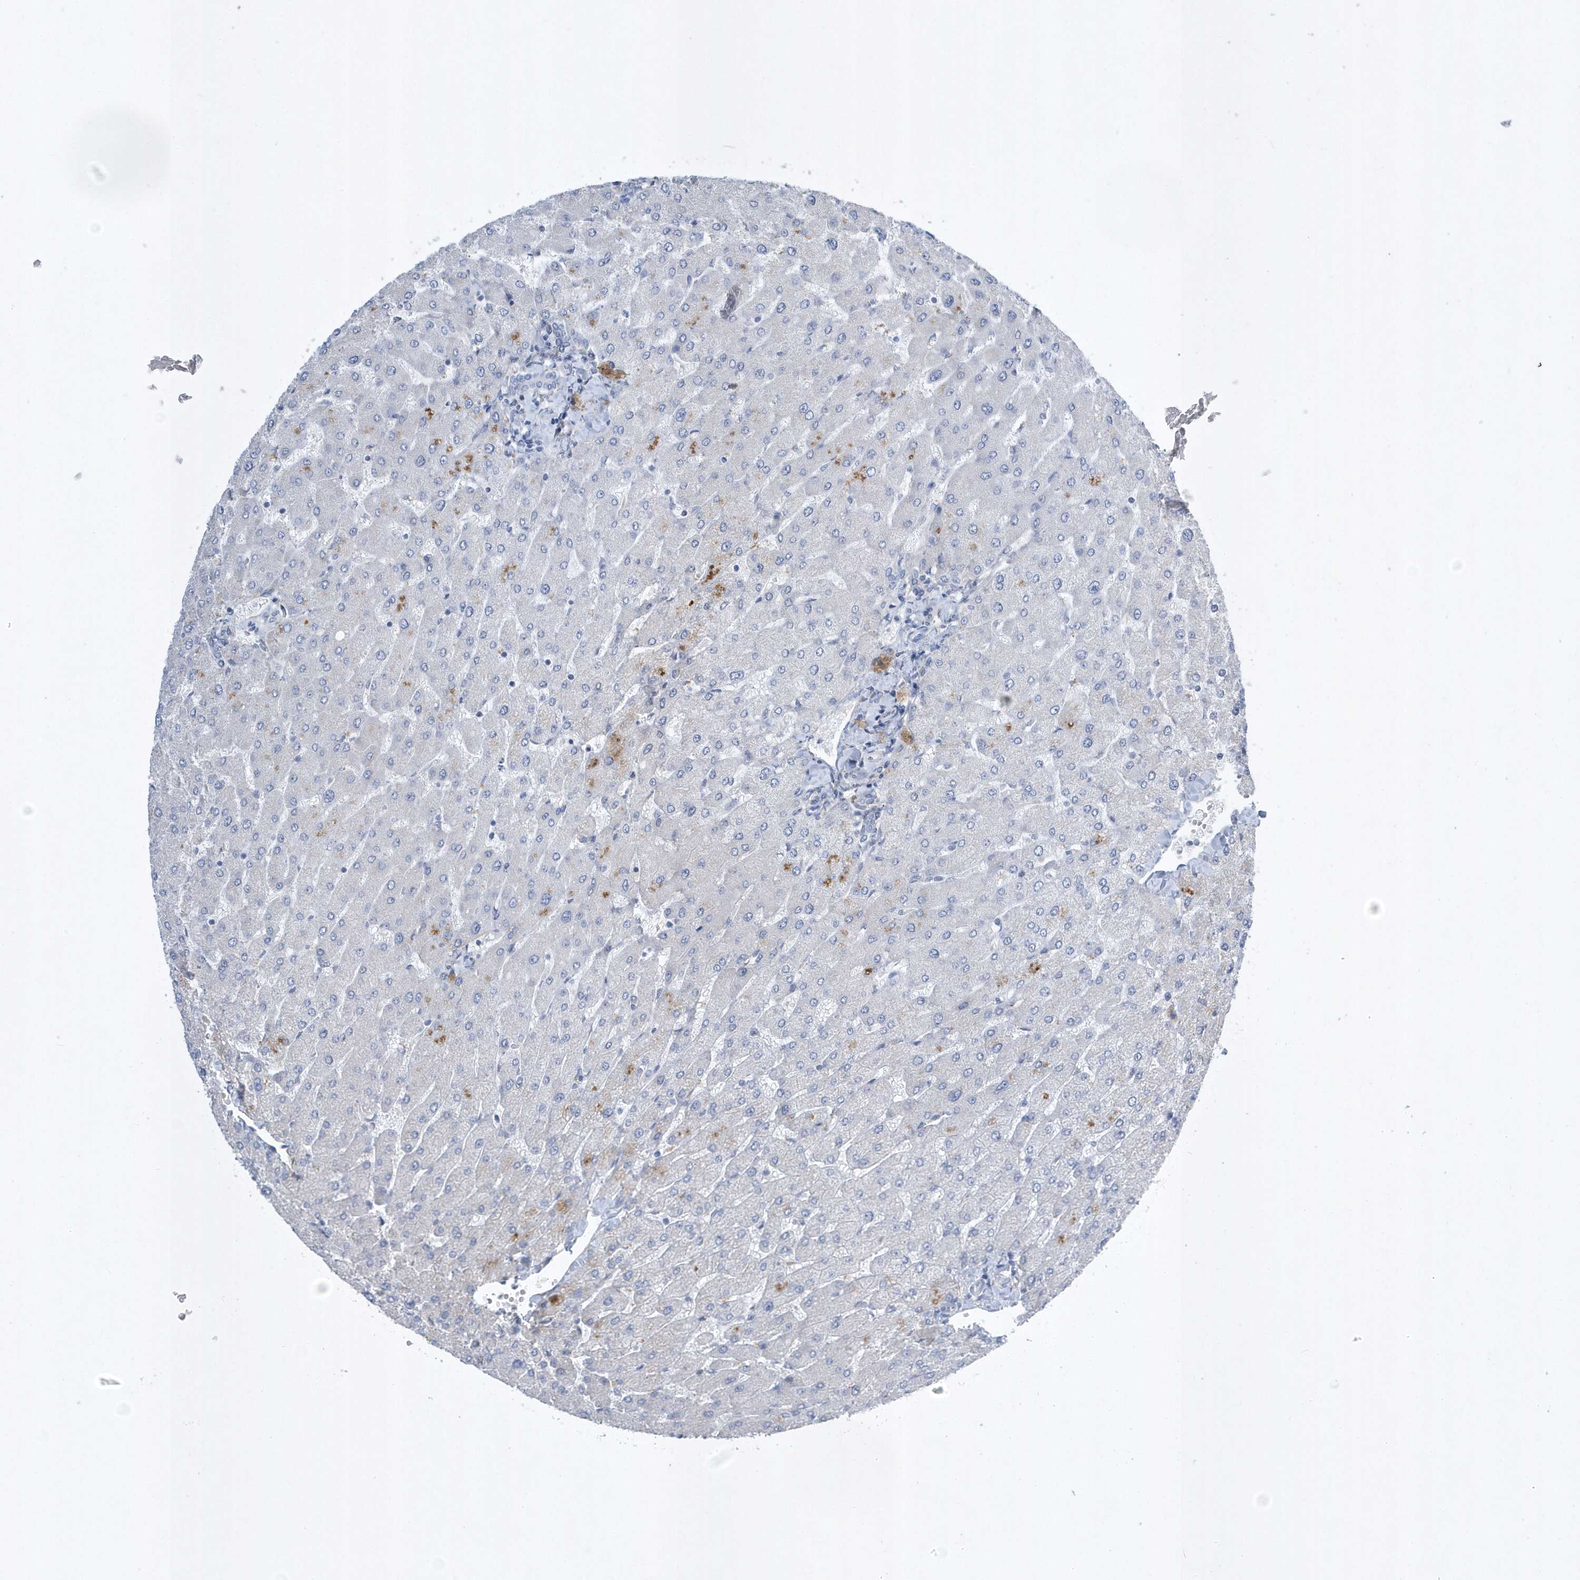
{"staining": {"intensity": "negative", "quantity": "none", "location": "none"}, "tissue": "liver", "cell_type": "Cholangiocytes", "image_type": "normal", "snomed": [{"axis": "morphology", "description": "Normal tissue, NOS"}, {"axis": "topography", "description": "Liver"}], "caption": "This is an IHC photomicrograph of benign human liver. There is no expression in cholangiocytes.", "gene": "SPATA18", "patient": {"sex": "male", "age": 55}}